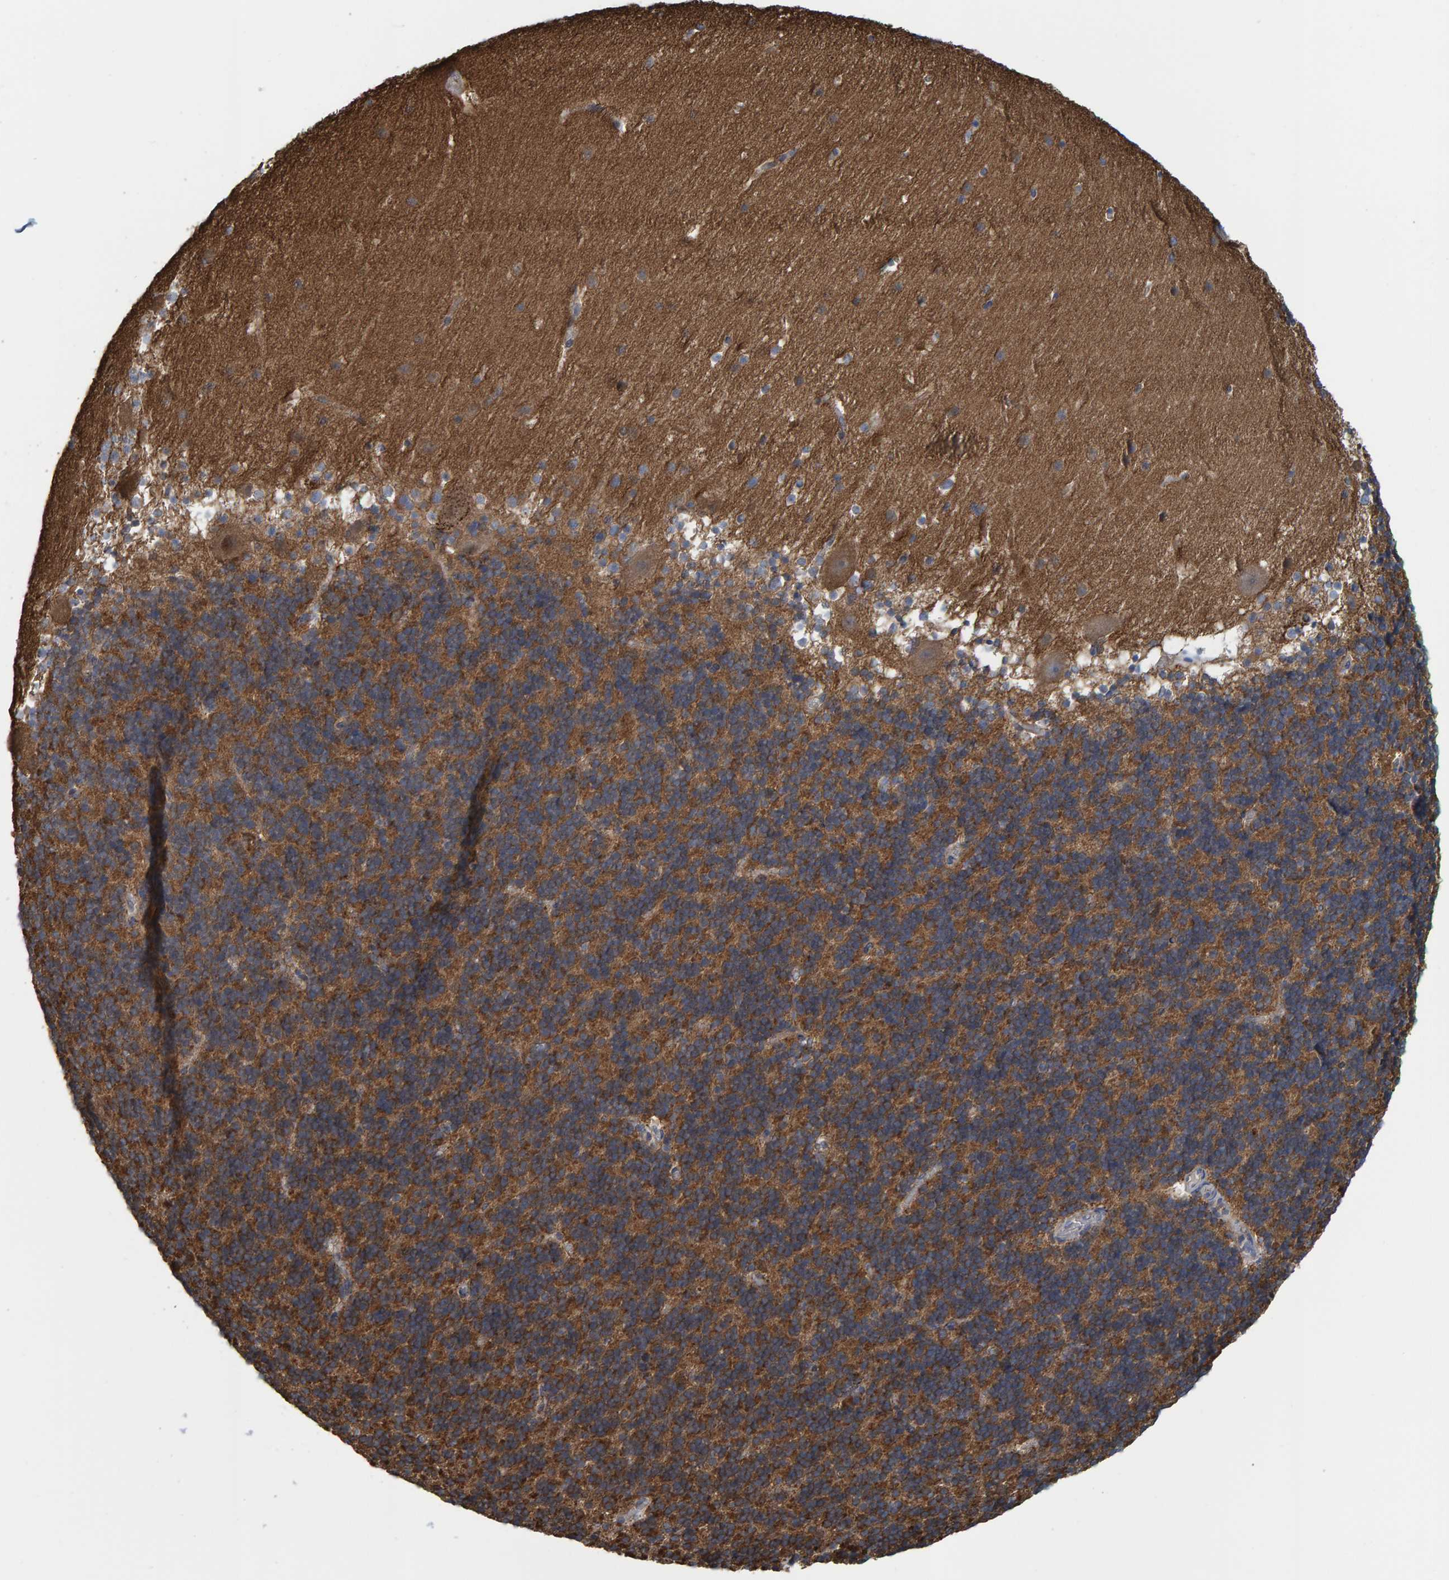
{"staining": {"intensity": "moderate", "quantity": ">75%", "location": "cytoplasmic/membranous"}, "tissue": "cerebellum", "cell_type": "Cells in granular layer", "image_type": "normal", "snomed": [{"axis": "morphology", "description": "Normal tissue, NOS"}, {"axis": "topography", "description": "Cerebellum"}], "caption": "A brown stain highlights moderate cytoplasmic/membranous expression of a protein in cells in granular layer of benign human cerebellum. The staining was performed using DAB (3,3'-diaminobenzidine) to visualize the protein expression in brown, while the nuclei were stained in blue with hematoxylin (Magnification: 20x).", "gene": "LRSAM1", "patient": {"sex": "male", "age": 45}}